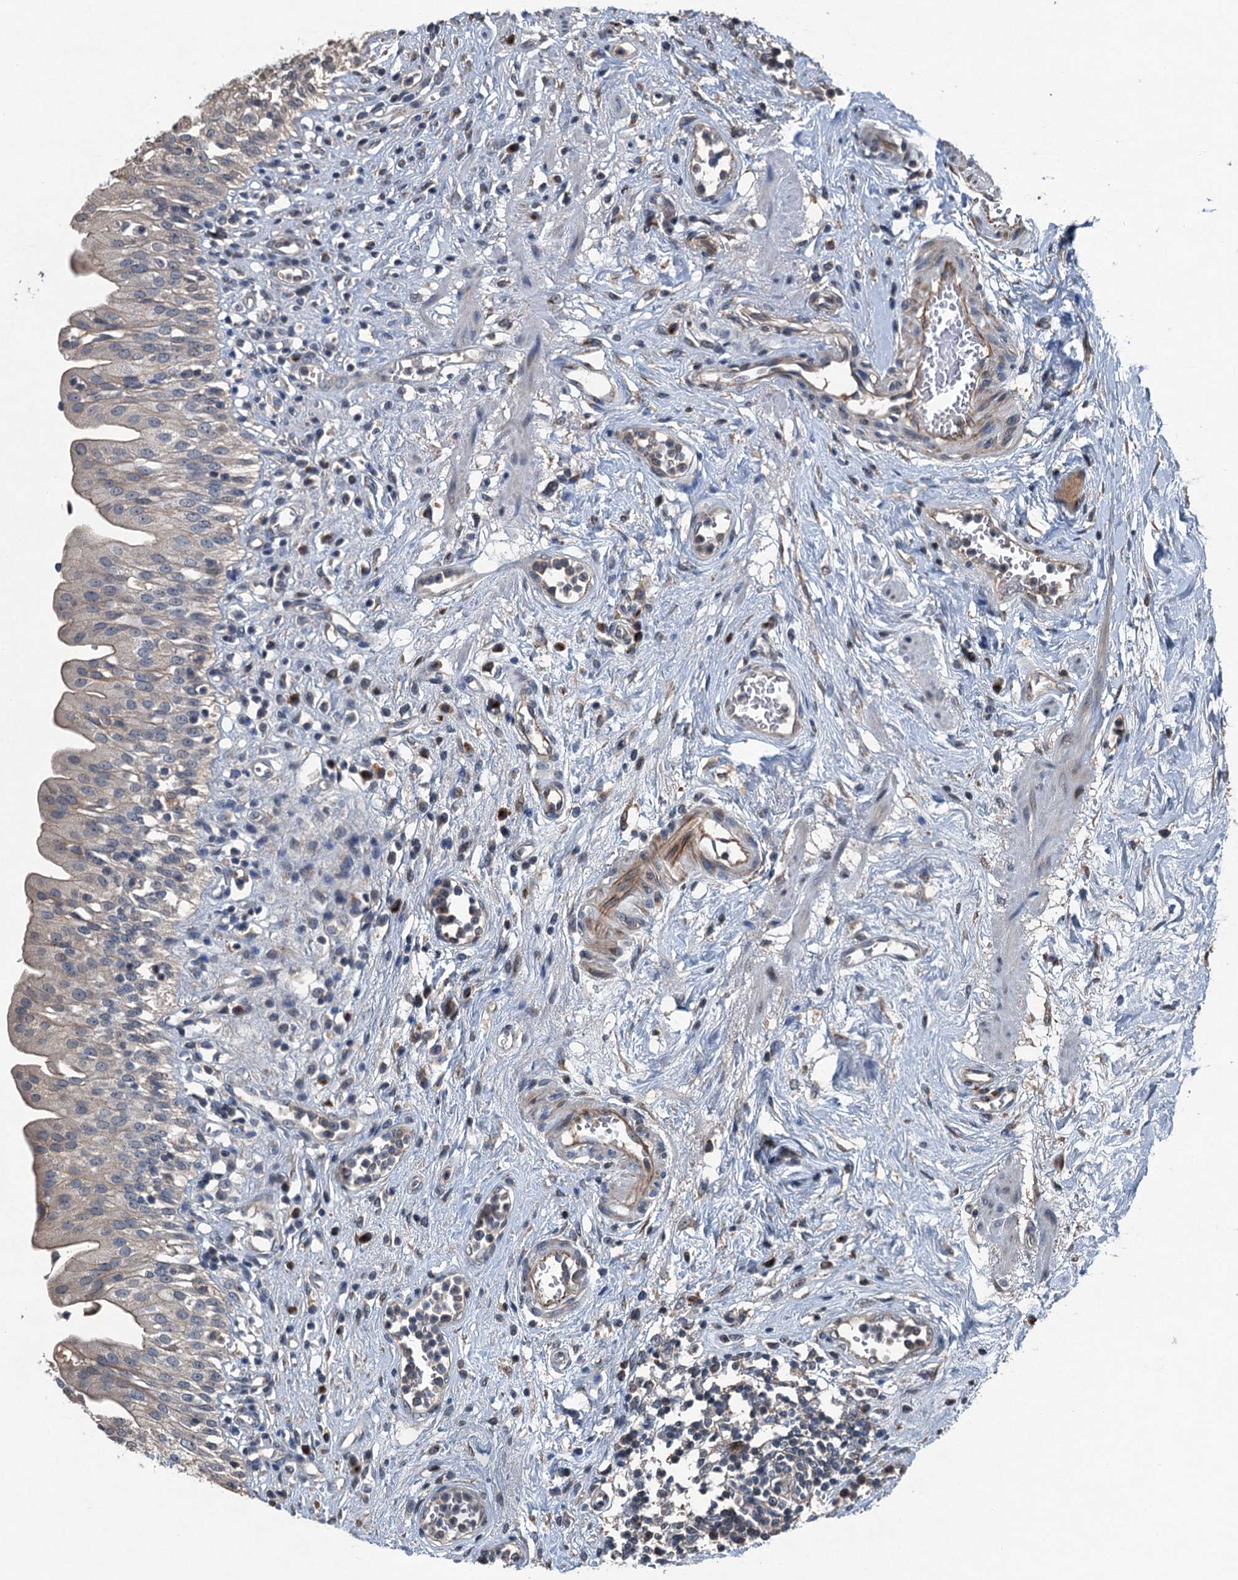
{"staining": {"intensity": "weak", "quantity": "25%-75%", "location": "cytoplasmic/membranous"}, "tissue": "urinary bladder", "cell_type": "Urothelial cells", "image_type": "normal", "snomed": [{"axis": "morphology", "description": "Normal tissue, NOS"}, {"axis": "morphology", "description": "Inflammation, NOS"}, {"axis": "topography", "description": "Urinary bladder"}], "caption": "IHC (DAB (3,3'-diaminobenzidine)) staining of benign human urinary bladder shows weak cytoplasmic/membranous protein staining in about 25%-75% of urothelial cells. The protein is stained brown, and the nuclei are stained in blue (DAB (3,3'-diaminobenzidine) IHC with brightfield microscopy, high magnification).", "gene": "NAA60", "patient": {"sex": "male", "age": 63}}